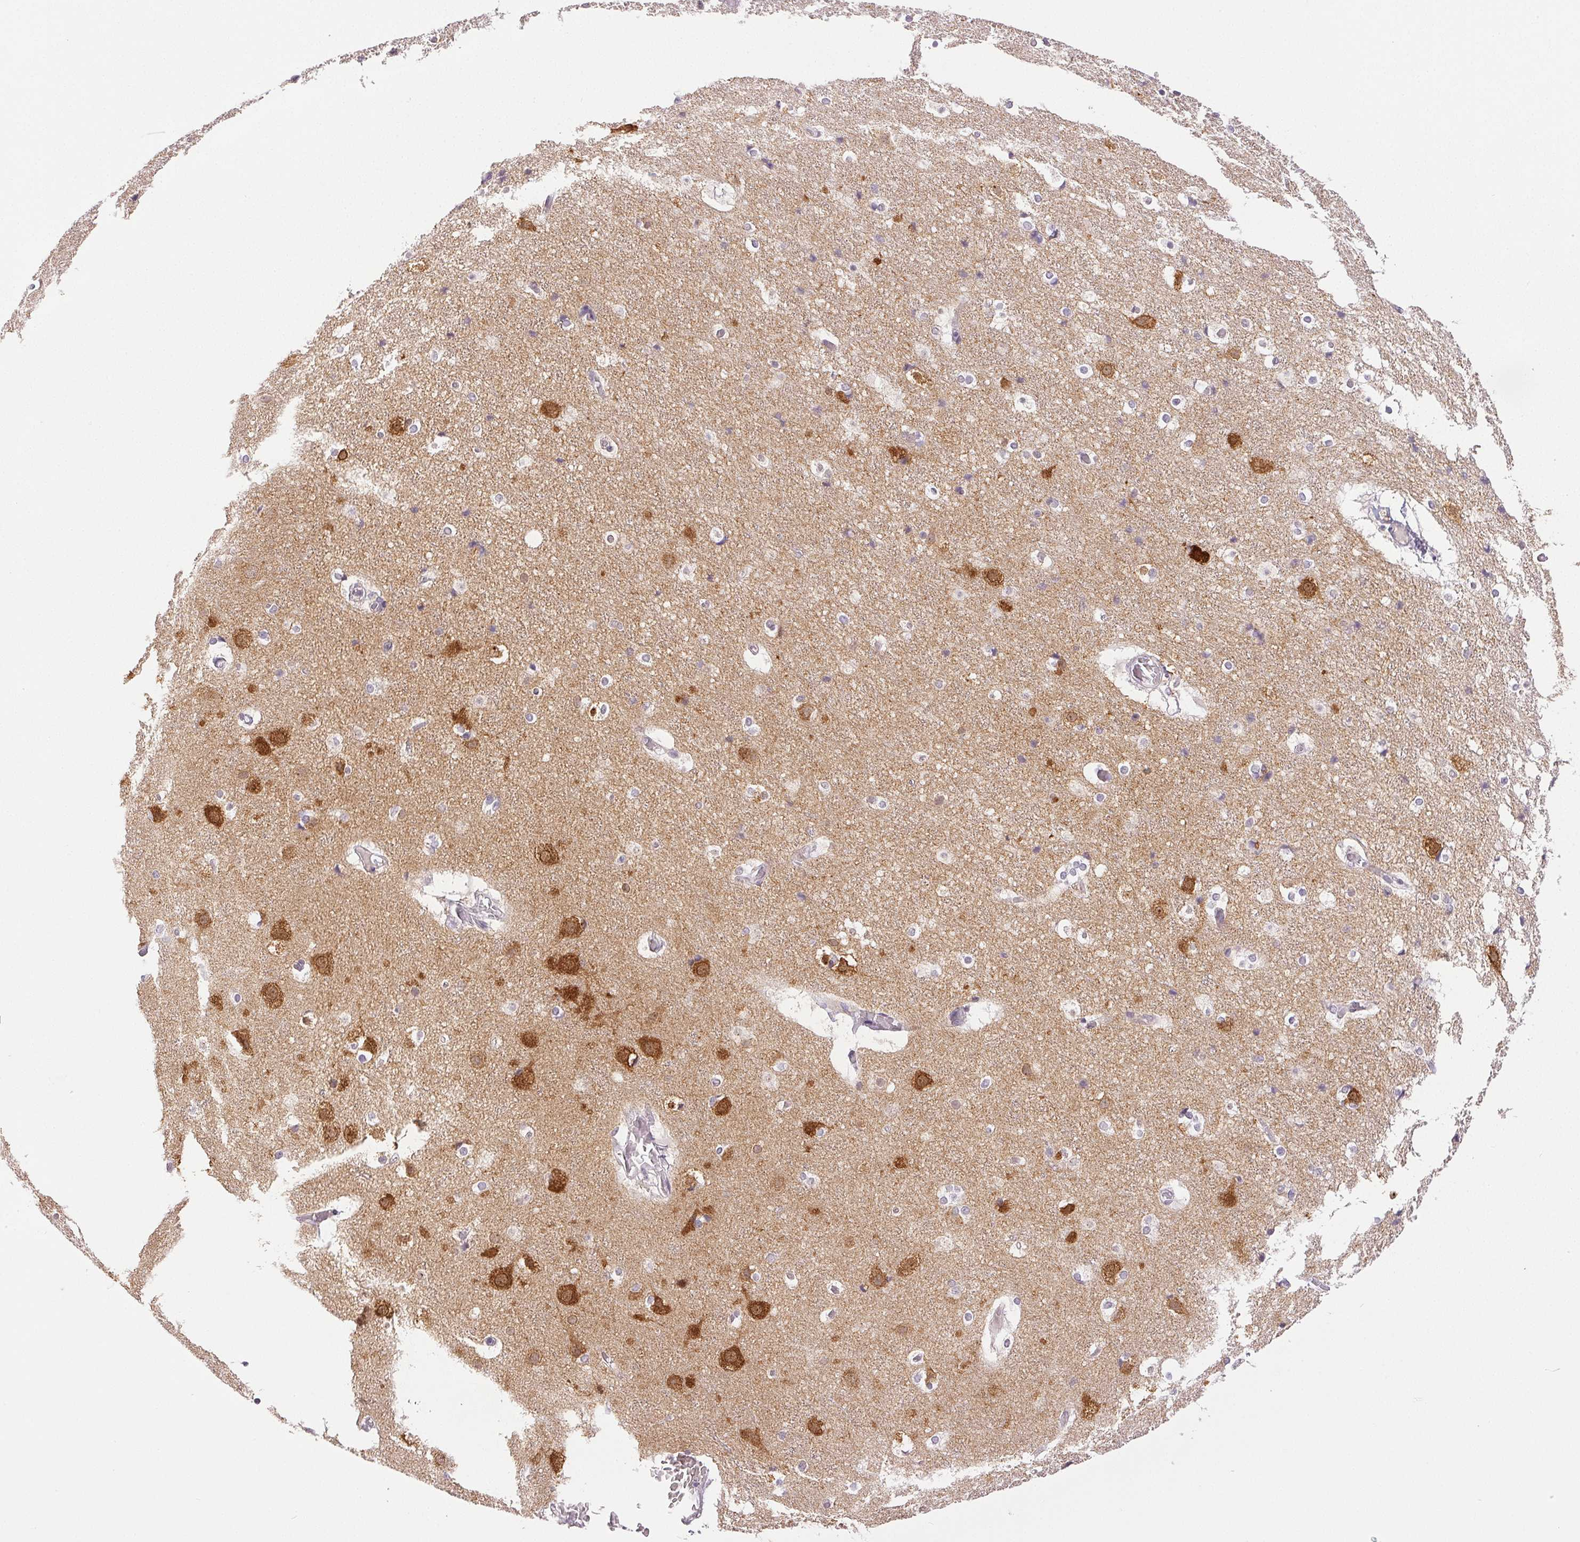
{"staining": {"intensity": "negative", "quantity": "none", "location": "none"}, "tissue": "cerebral cortex", "cell_type": "Endothelial cells", "image_type": "normal", "snomed": [{"axis": "morphology", "description": "Normal tissue, NOS"}, {"axis": "topography", "description": "Cerebral cortex"}], "caption": "Protein analysis of benign cerebral cortex shows no significant expression in endothelial cells.", "gene": "PLCB1", "patient": {"sex": "female", "age": 52}}